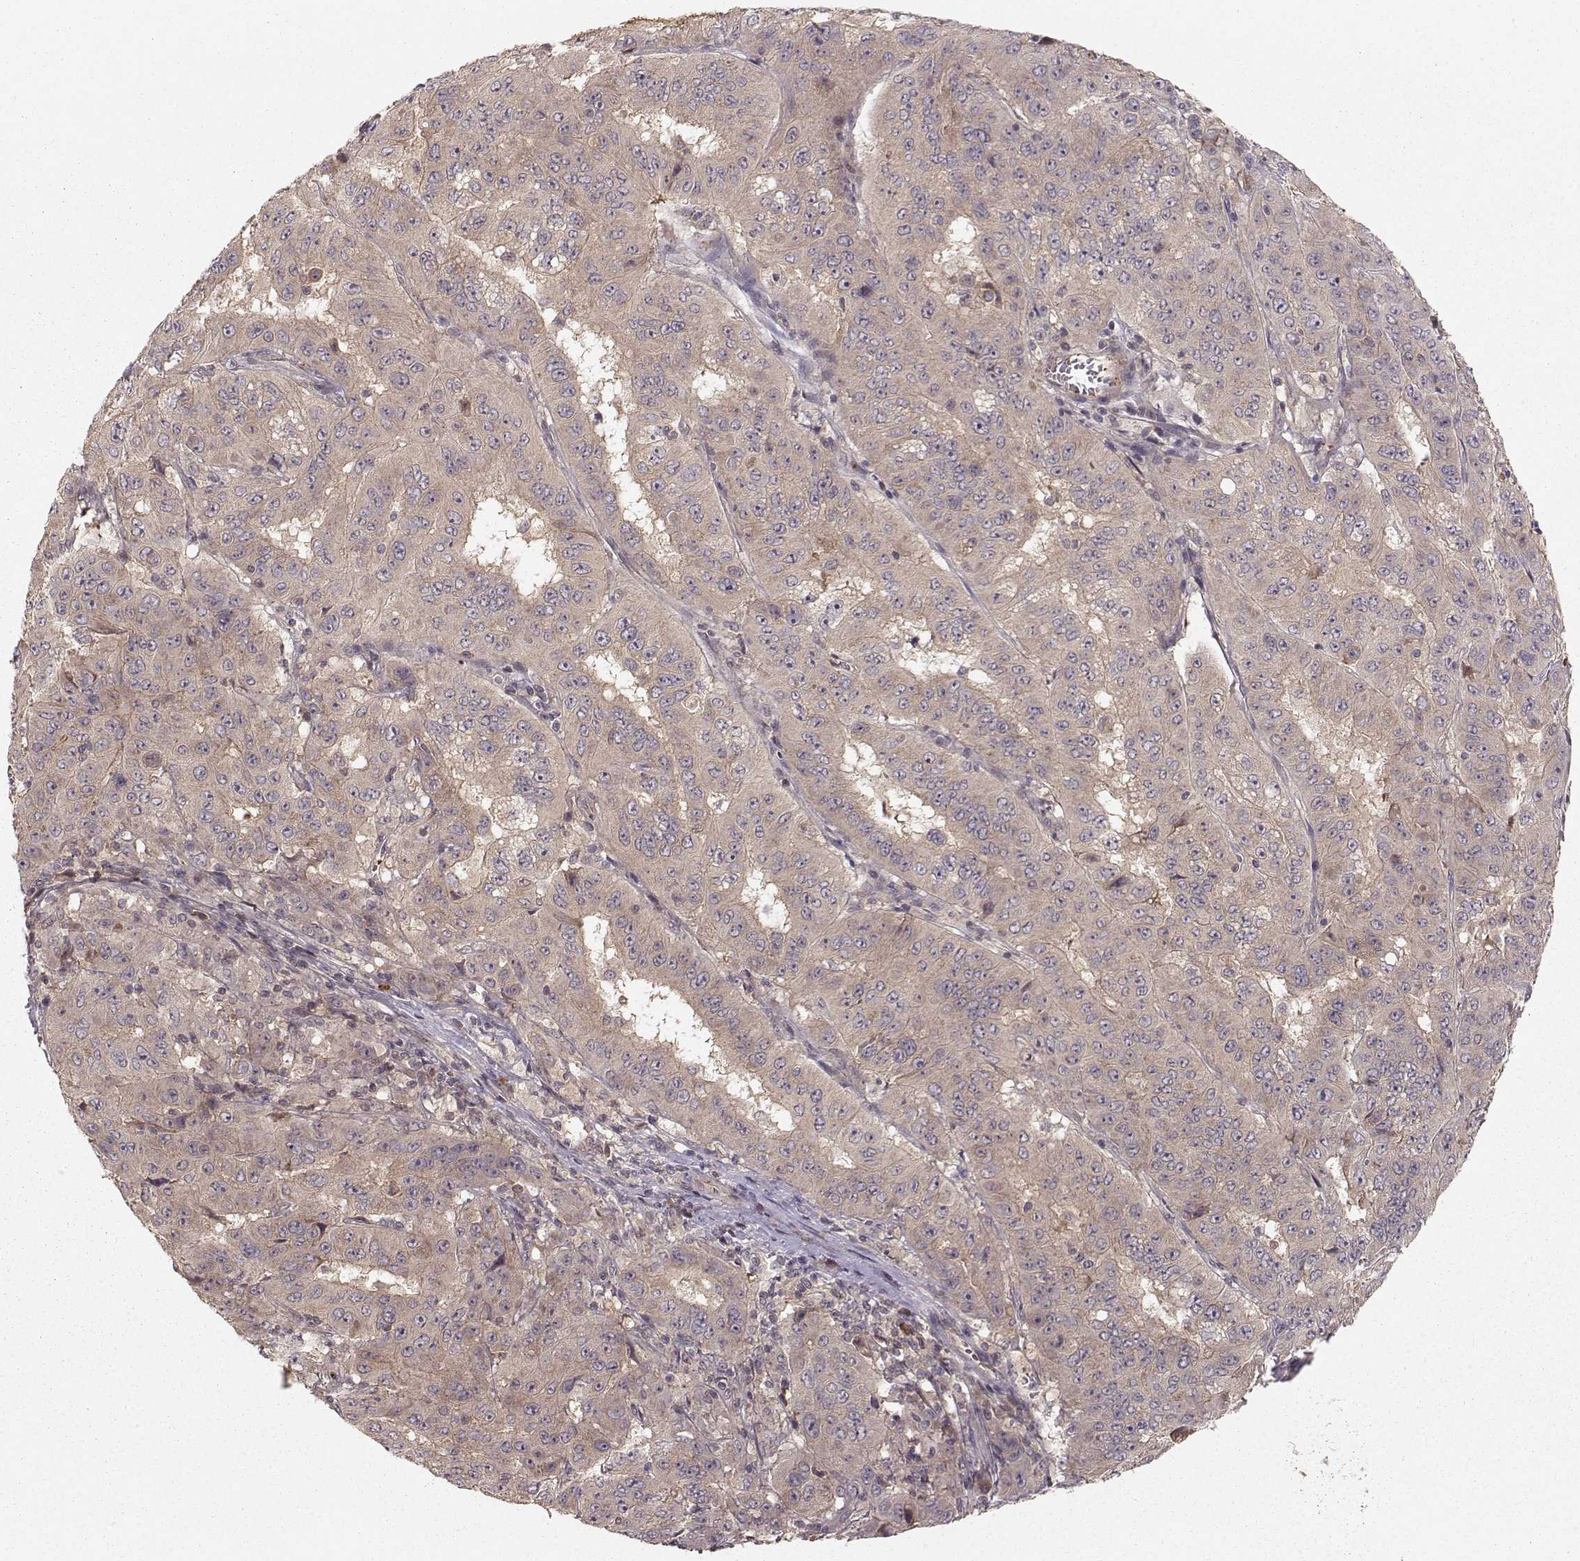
{"staining": {"intensity": "negative", "quantity": "none", "location": "none"}, "tissue": "pancreatic cancer", "cell_type": "Tumor cells", "image_type": "cancer", "snomed": [{"axis": "morphology", "description": "Adenocarcinoma, NOS"}, {"axis": "topography", "description": "Pancreas"}], "caption": "Image shows no protein positivity in tumor cells of adenocarcinoma (pancreatic) tissue.", "gene": "WNT6", "patient": {"sex": "male", "age": 63}}